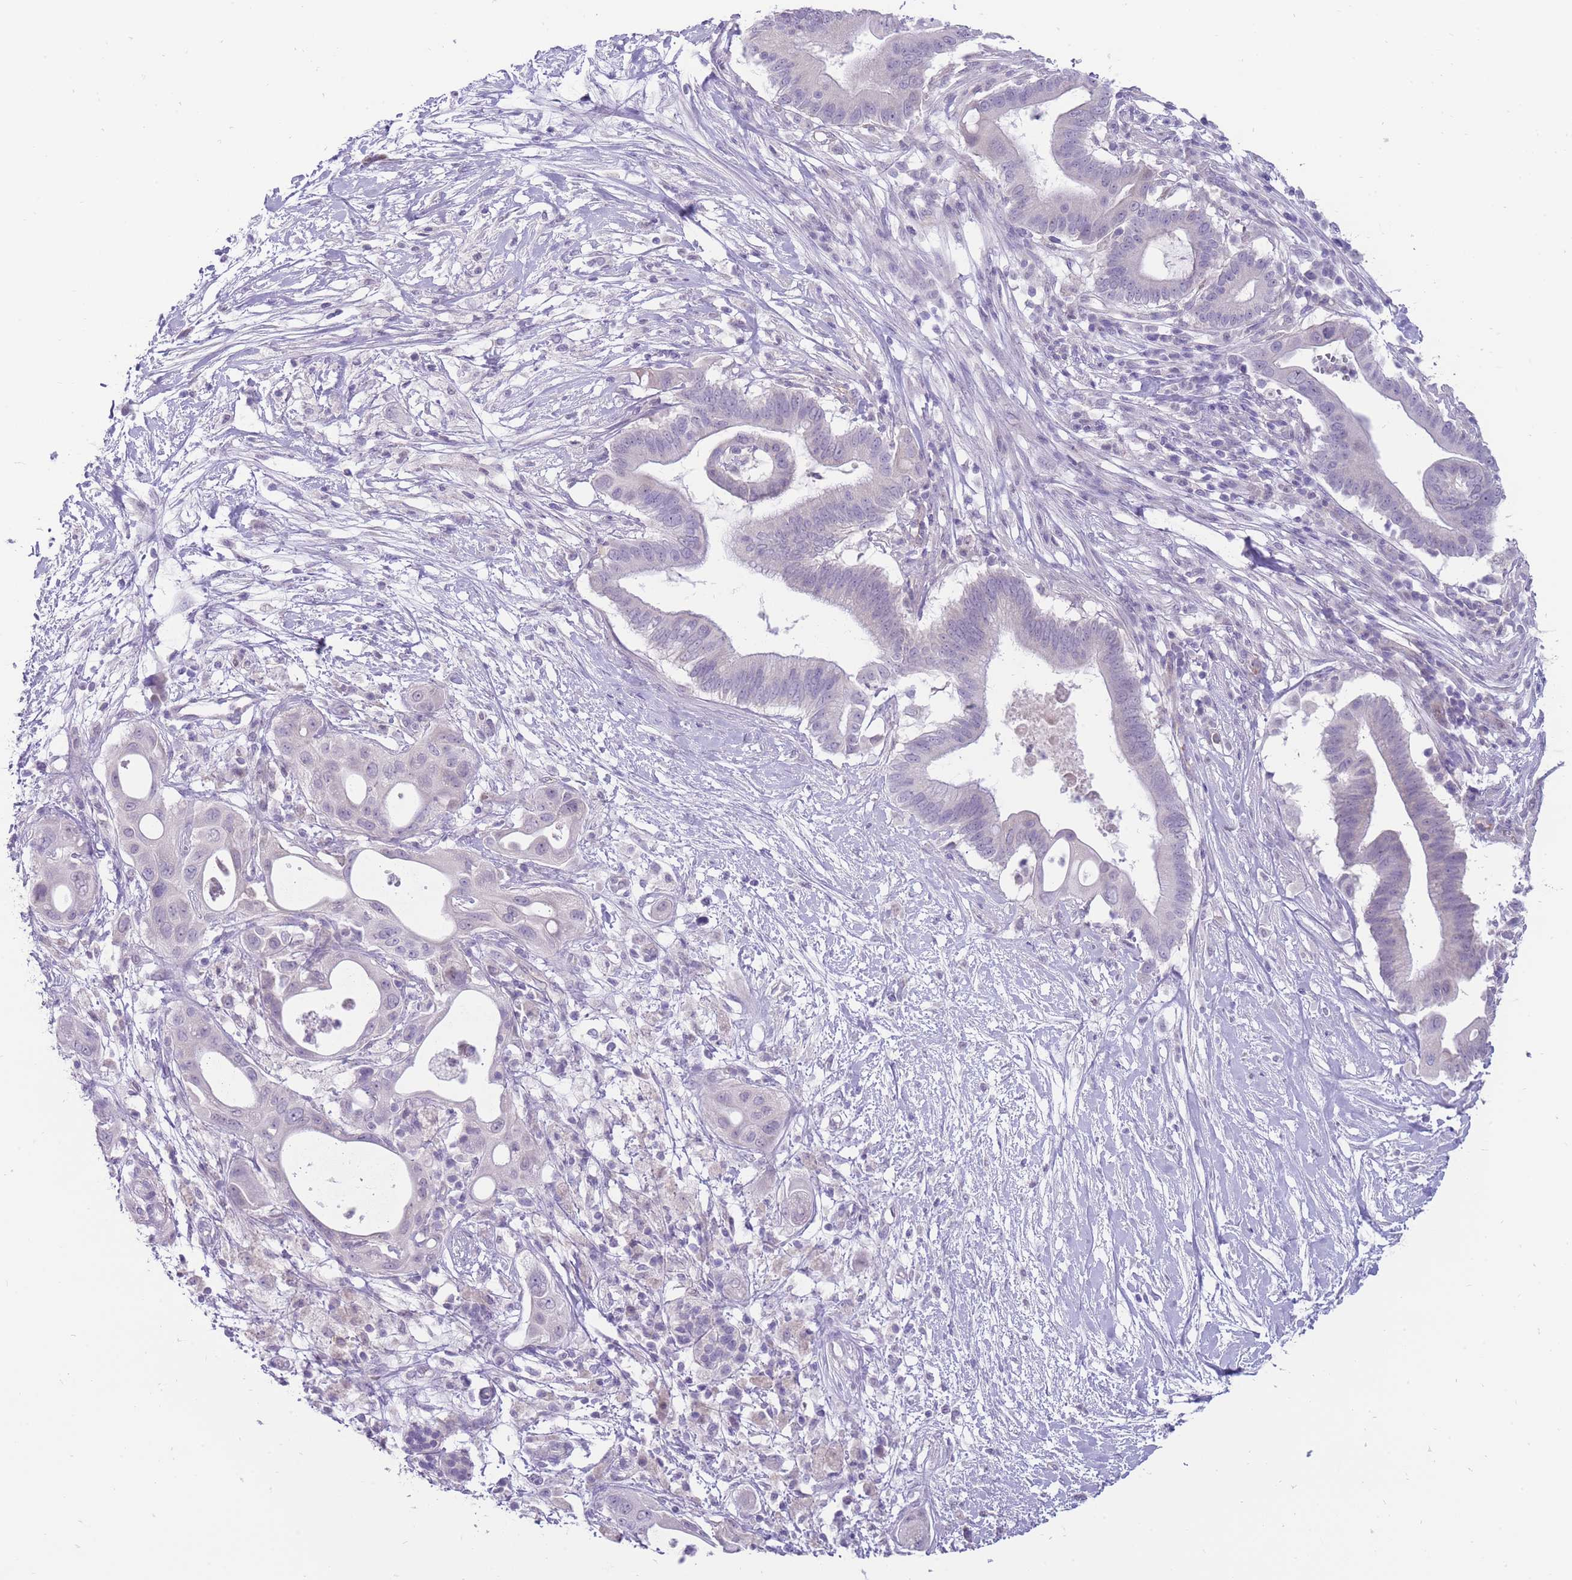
{"staining": {"intensity": "negative", "quantity": "none", "location": "none"}, "tissue": "pancreatic cancer", "cell_type": "Tumor cells", "image_type": "cancer", "snomed": [{"axis": "morphology", "description": "Adenocarcinoma, NOS"}, {"axis": "topography", "description": "Pancreas"}], "caption": "Pancreatic cancer was stained to show a protein in brown. There is no significant positivity in tumor cells.", "gene": "ERICH4", "patient": {"sex": "male", "age": 68}}